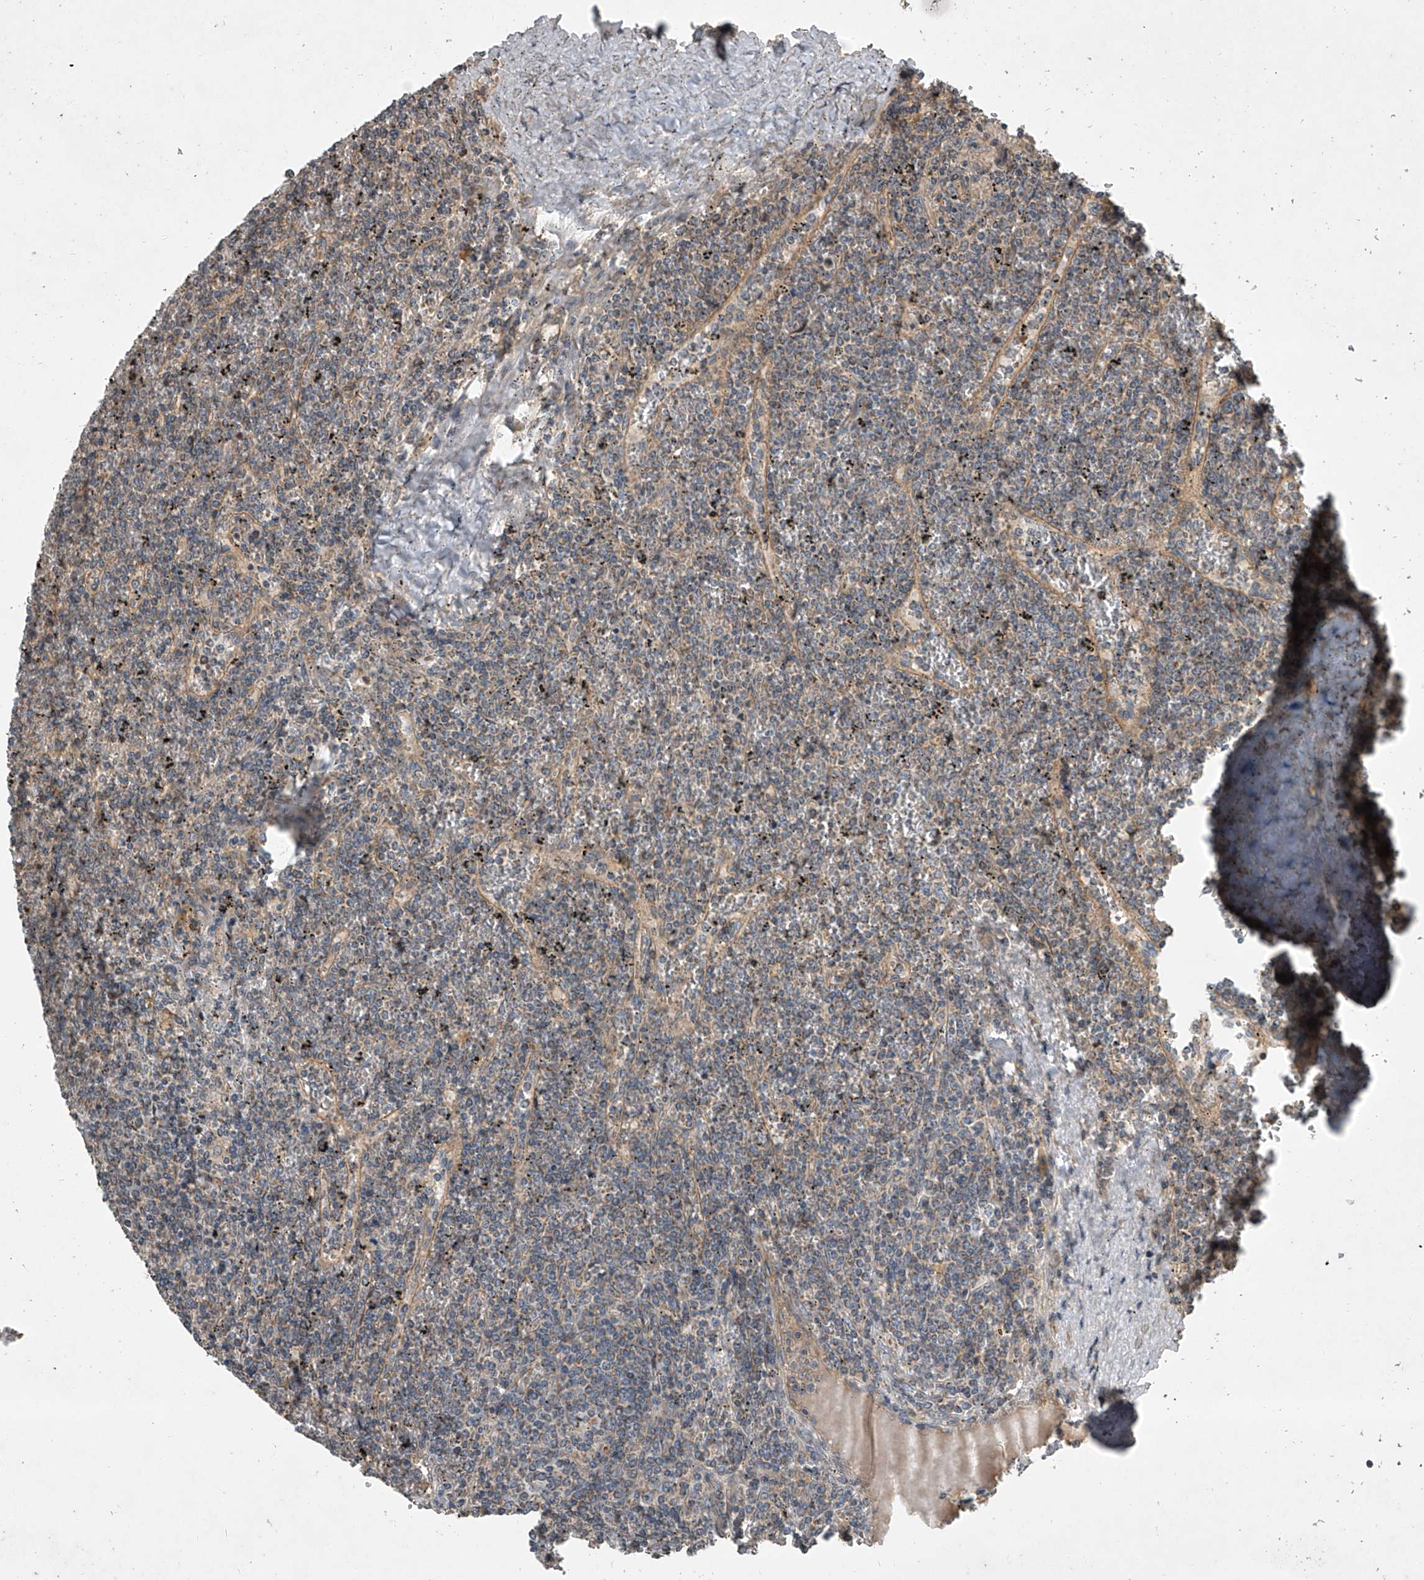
{"staining": {"intensity": "negative", "quantity": "none", "location": "none"}, "tissue": "lymphoma", "cell_type": "Tumor cells", "image_type": "cancer", "snomed": [{"axis": "morphology", "description": "Malignant lymphoma, non-Hodgkin's type, Low grade"}, {"axis": "topography", "description": "Spleen"}], "caption": "Immunohistochemistry micrograph of neoplastic tissue: human malignant lymphoma, non-Hodgkin's type (low-grade) stained with DAB (3,3'-diaminobenzidine) displays no significant protein positivity in tumor cells.", "gene": "NFS1", "patient": {"sex": "female", "age": 19}}